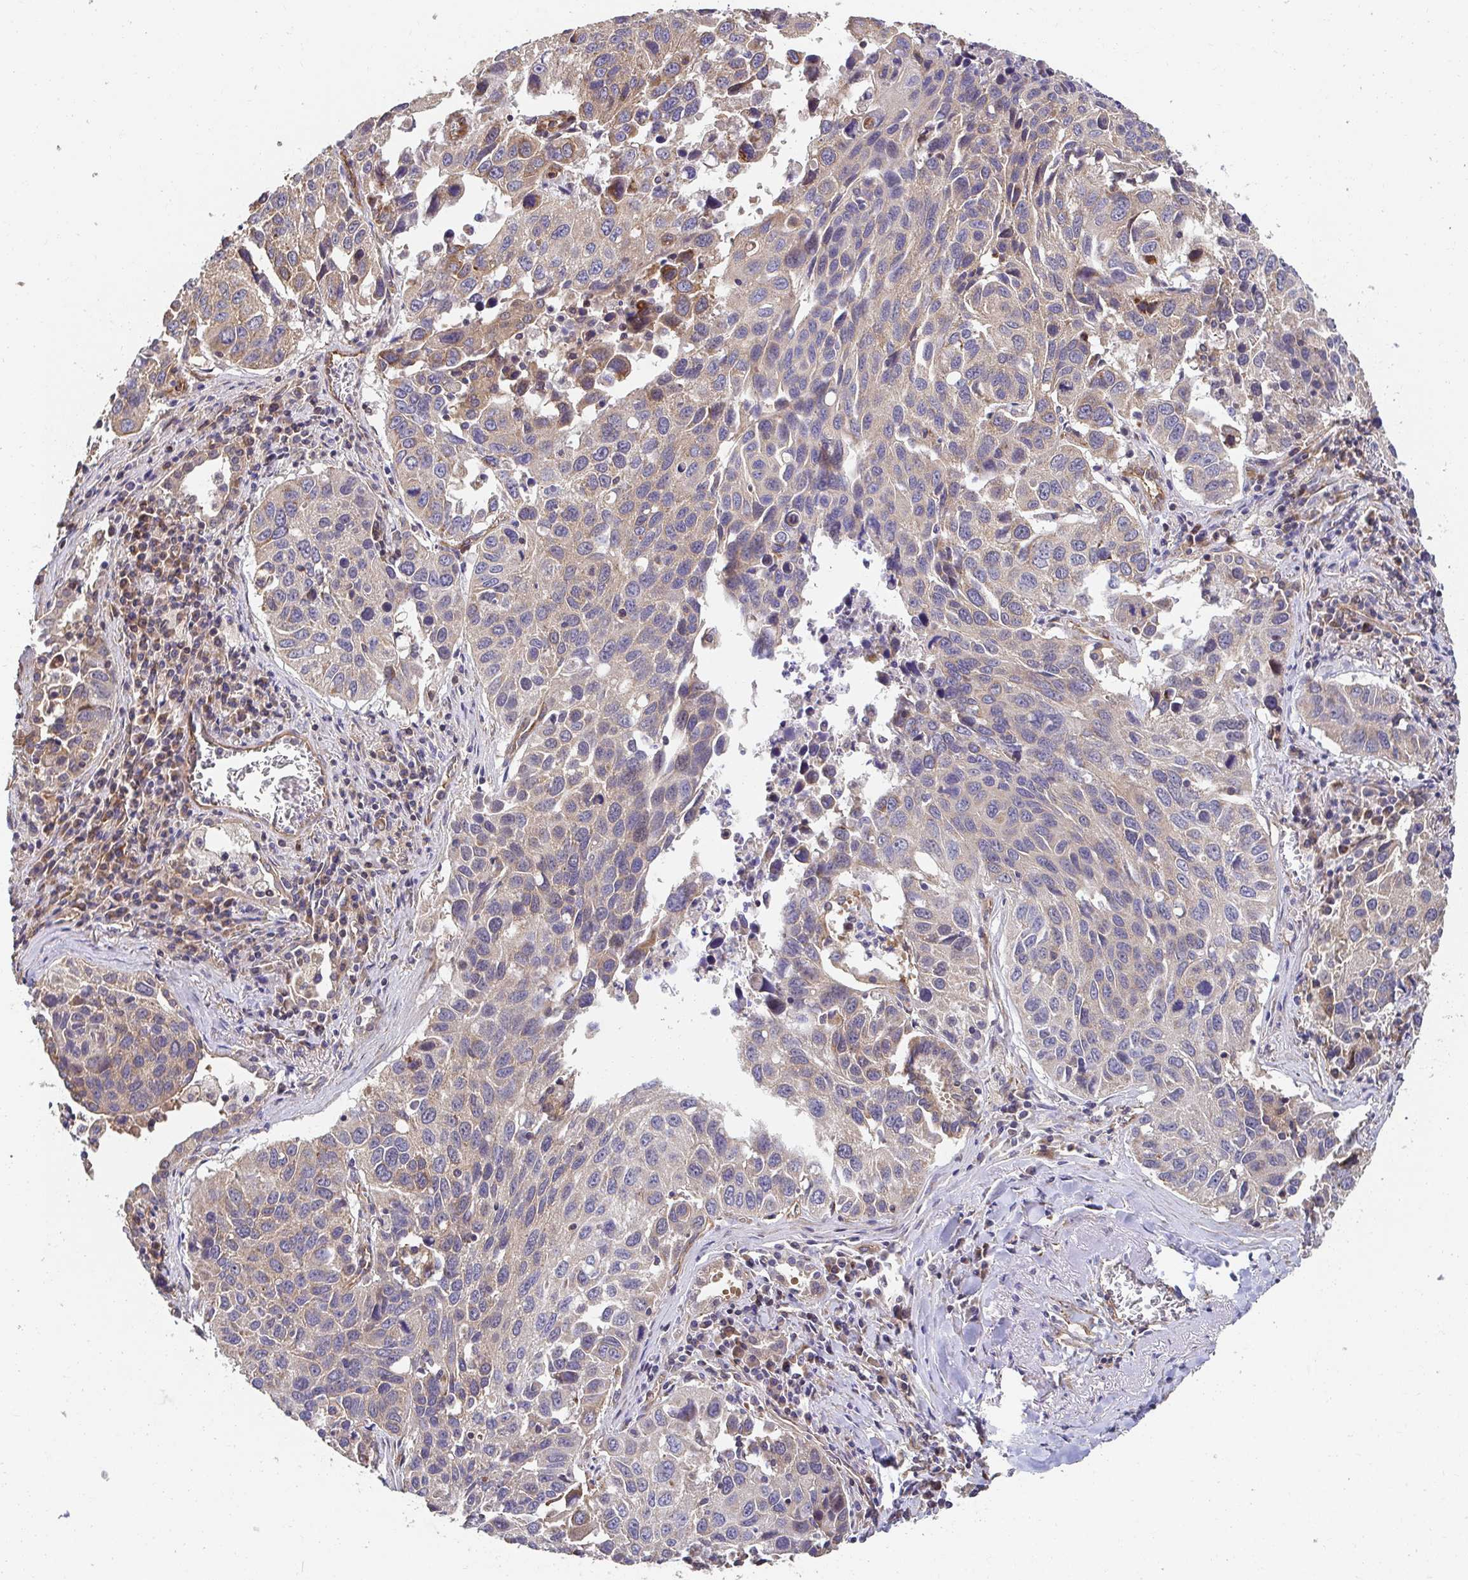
{"staining": {"intensity": "weak", "quantity": "25%-75%", "location": "cytoplasmic/membranous"}, "tissue": "lung cancer", "cell_type": "Tumor cells", "image_type": "cancer", "snomed": [{"axis": "morphology", "description": "Squamous cell carcinoma, NOS"}, {"axis": "topography", "description": "Lung"}], "caption": "Tumor cells display low levels of weak cytoplasmic/membranous staining in approximately 25%-75% of cells in squamous cell carcinoma (lung). Using DAB (brown) and hematoxylin (blue) stains, captured at high magnification using brightfield microscopy.", "gene": "APBB1", "patient": {"sex": "female", "age": 61}}